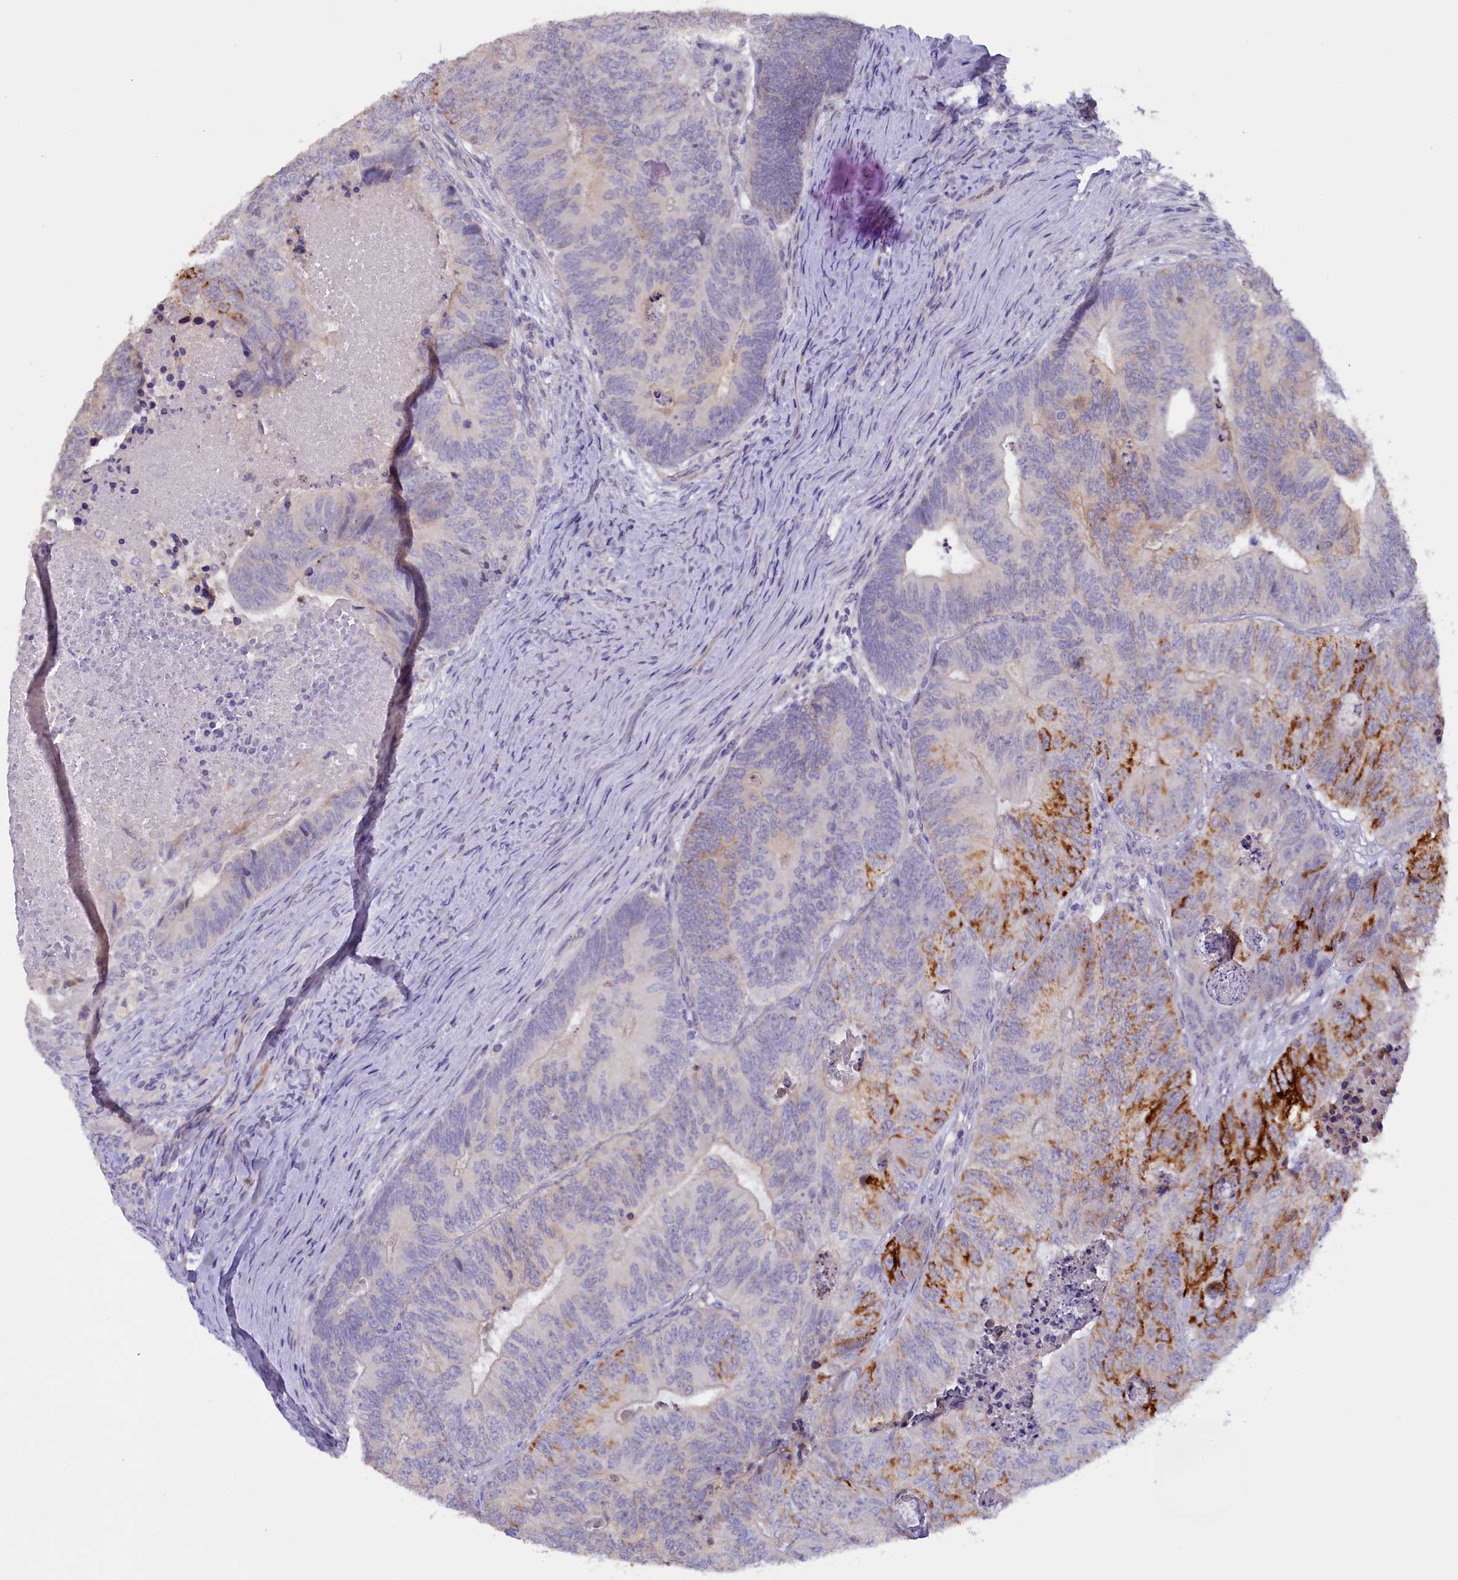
{"staining": {"intensity": "moderate", "quantity": "25%-75%", "location": "cytoplasmic/membranous"}, "tissue": "colorectal cancer", "cell_type": "Tumor cells", "image_type": "cancer", "snomed": [{"axis": "morphology", "description": "Adenocarcinoma, NOS"}, {"axis": "topography", "description": "Colon"}], "caption": "Colorectal cancer (adenocarcinoma) stained for a protein (brown) shows moderate cytoplasmic/membranous positive expression in approximately 25%-75% of tumor cells.", "gene": "ZSWIM4", "patient": {"sex": "female", "age": 67}}